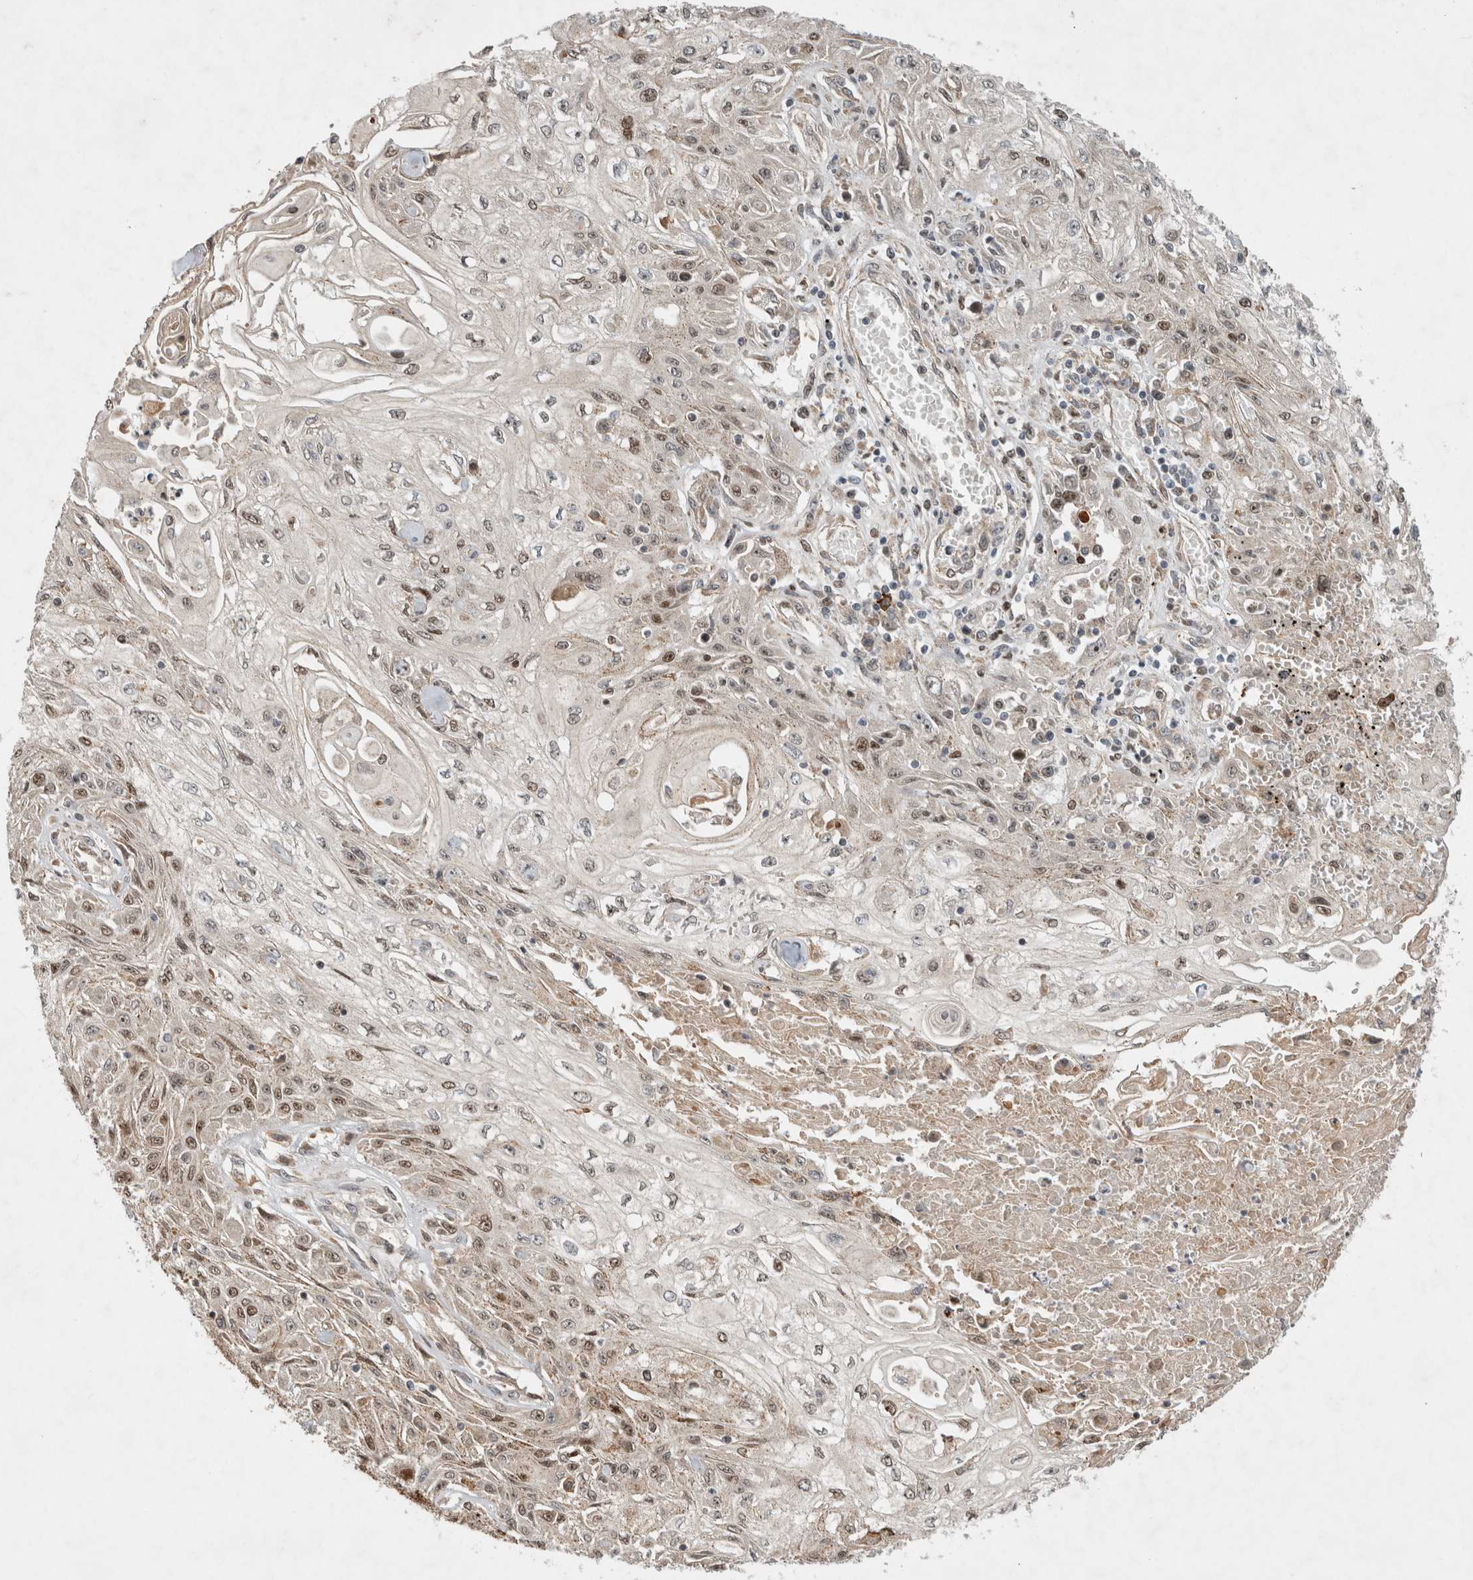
{"staining": {"intensity": "weak", "quantity": "25%-75%", "location": "nuclear"}, "tissue": "skin cancer", "cell_type": "Tumor cells", "image_type": "cancer", "snomed": [{"axis": "morphology", "description": "Squamous cell carcinoma, NOS"}, {"axis": "morphology", "description": "Squamous cell carcinoma, metastatic, NOS"}, {"axis": "topography", "description": "Skin"}, {"axis": "topography", "description": "Lymph node"}], "caption": "DAB (3,3'-diaminobenzidine) immunohistochemical staining of skin squamous cell carcinoma displays weak nuclear protein expression in about 25%-75% of tumor cells.", "gene": "INSRR", "patient": {"sex": "male", "age": 75}}